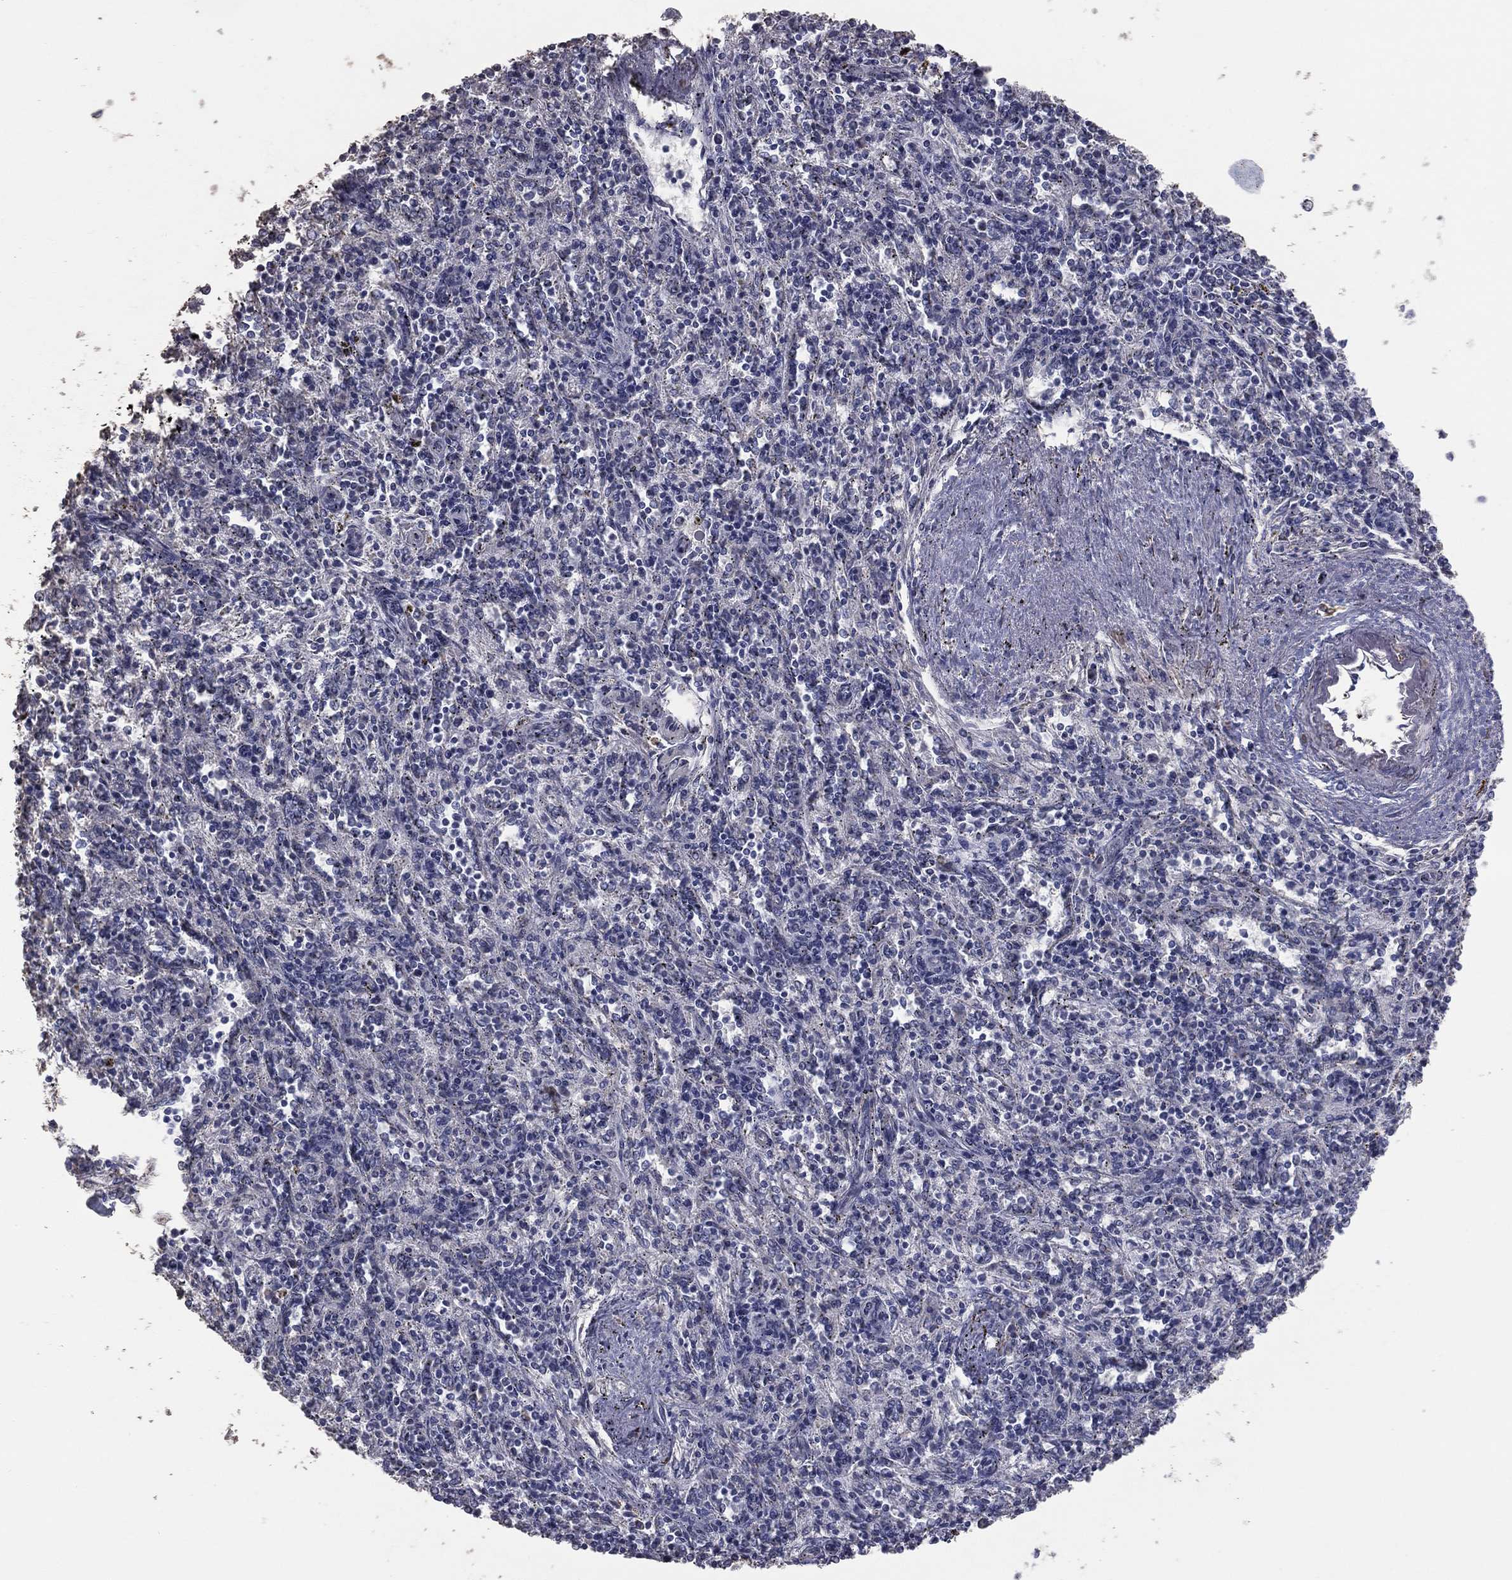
{"staining": {"intensity": "negative", "quantity": "none", "location": "none"}, "tissue": "spleen", "cell_type": "Cells in red pulp", "image_type": "normal", "snomed": [{"axis": "morphology", "description": "Normal tissue, NOS"}, {"axis": "topography", "description": "Spleen"}], "caption": "The immunohistochemistry photomicrograph has no significant staining in cells in red pulp of spleen. (Stains: DAB immunohistochemistry with hematoxylin counter stain, Microscopy: brightfield microscopy at high magnification).", "gene": "ESX1", "patient": {"sex": "male", "age": 69}}